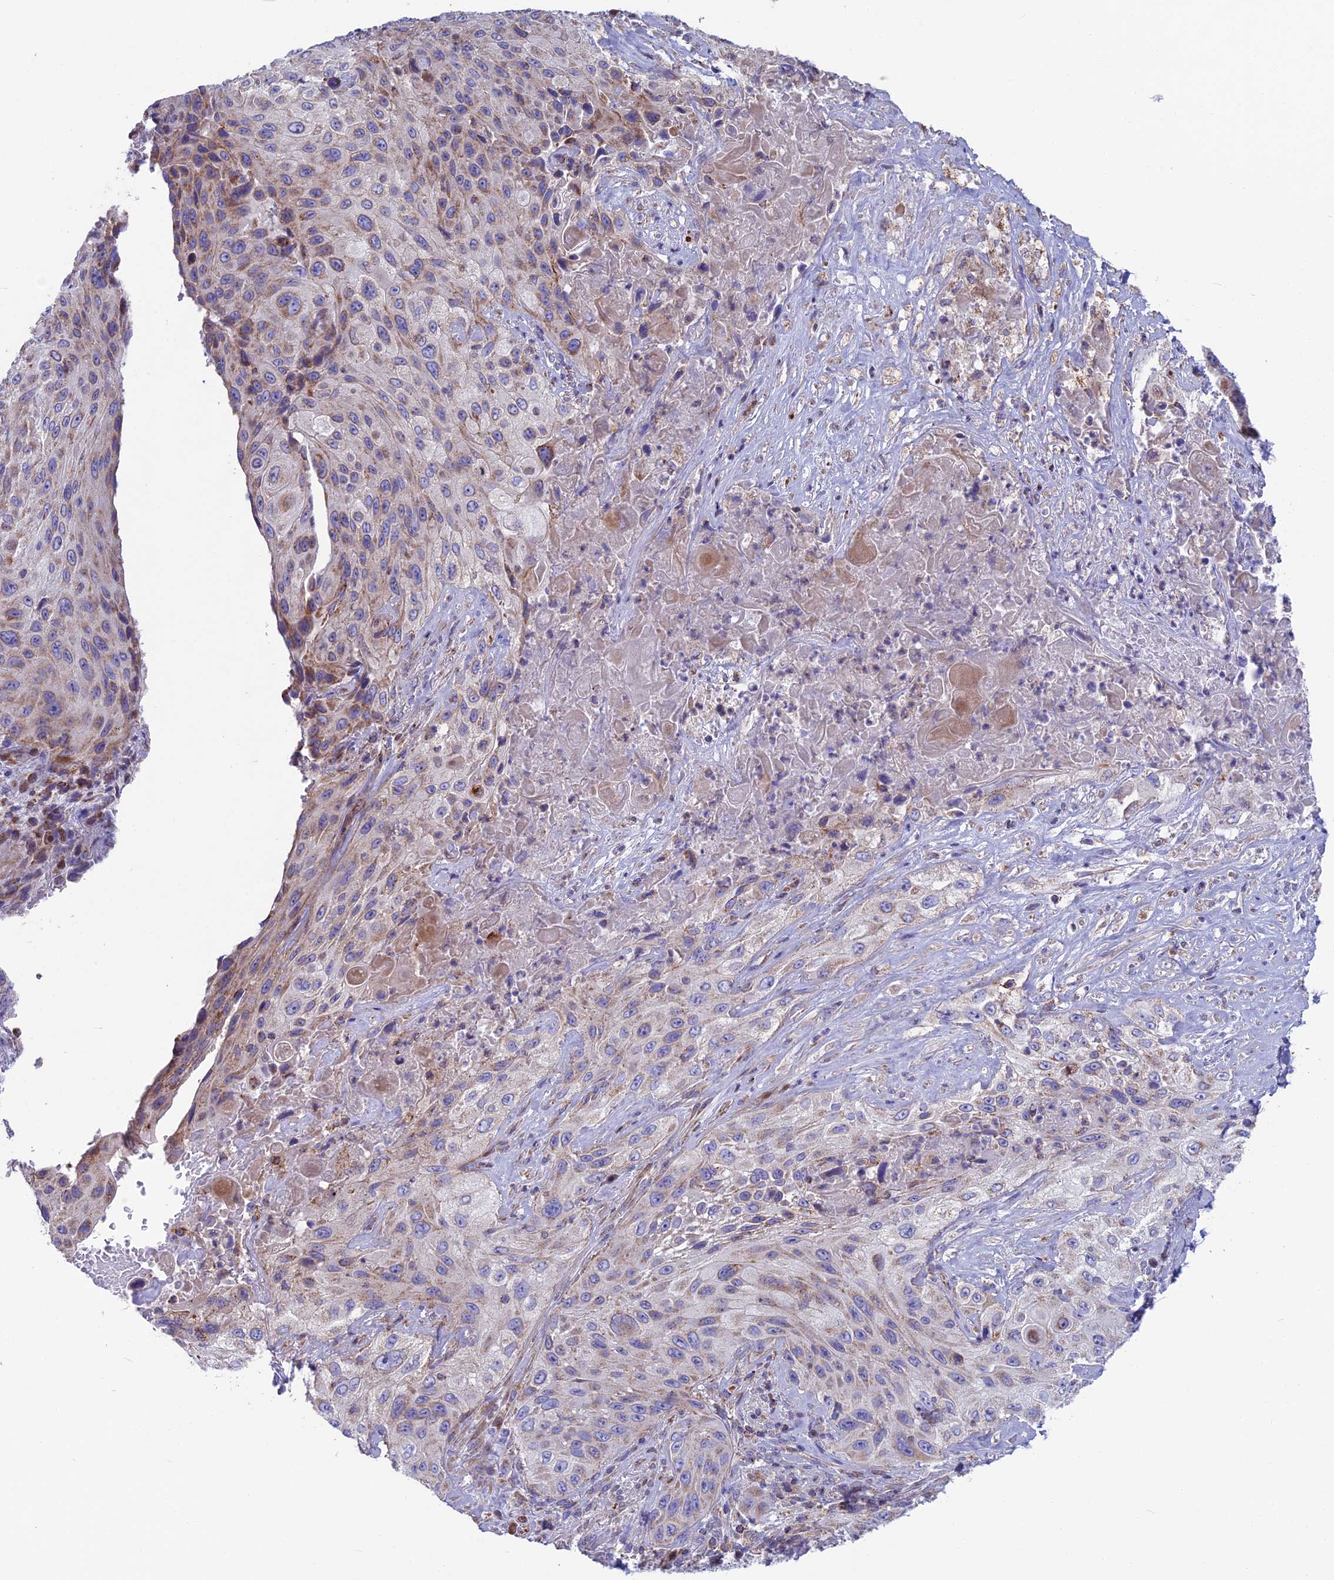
{"staining": {"intensity": "weak", "quantity": "25%-75%", "location": "cytoplasmic/membranous"}, "tissue": "cervical cancer", "cell_type": "Tumor cells", "image_type": "cancer", "snomed": [{"axis": "morphology", "description": "Squamous cell carcinoma, NOS"}, {"axis": "topography", "description": "Cervix"}], "caption": "This image displays squamous cell carcinoma (cervical) stained with immunohistochemistry to label a protein in brown. The cytoplasmic/membranous of tumor cells show weak positivity for the protein. Nuclei are counter-stained blue.", "gene": "CS", "patient": {"sex": "female", "age": 42}}